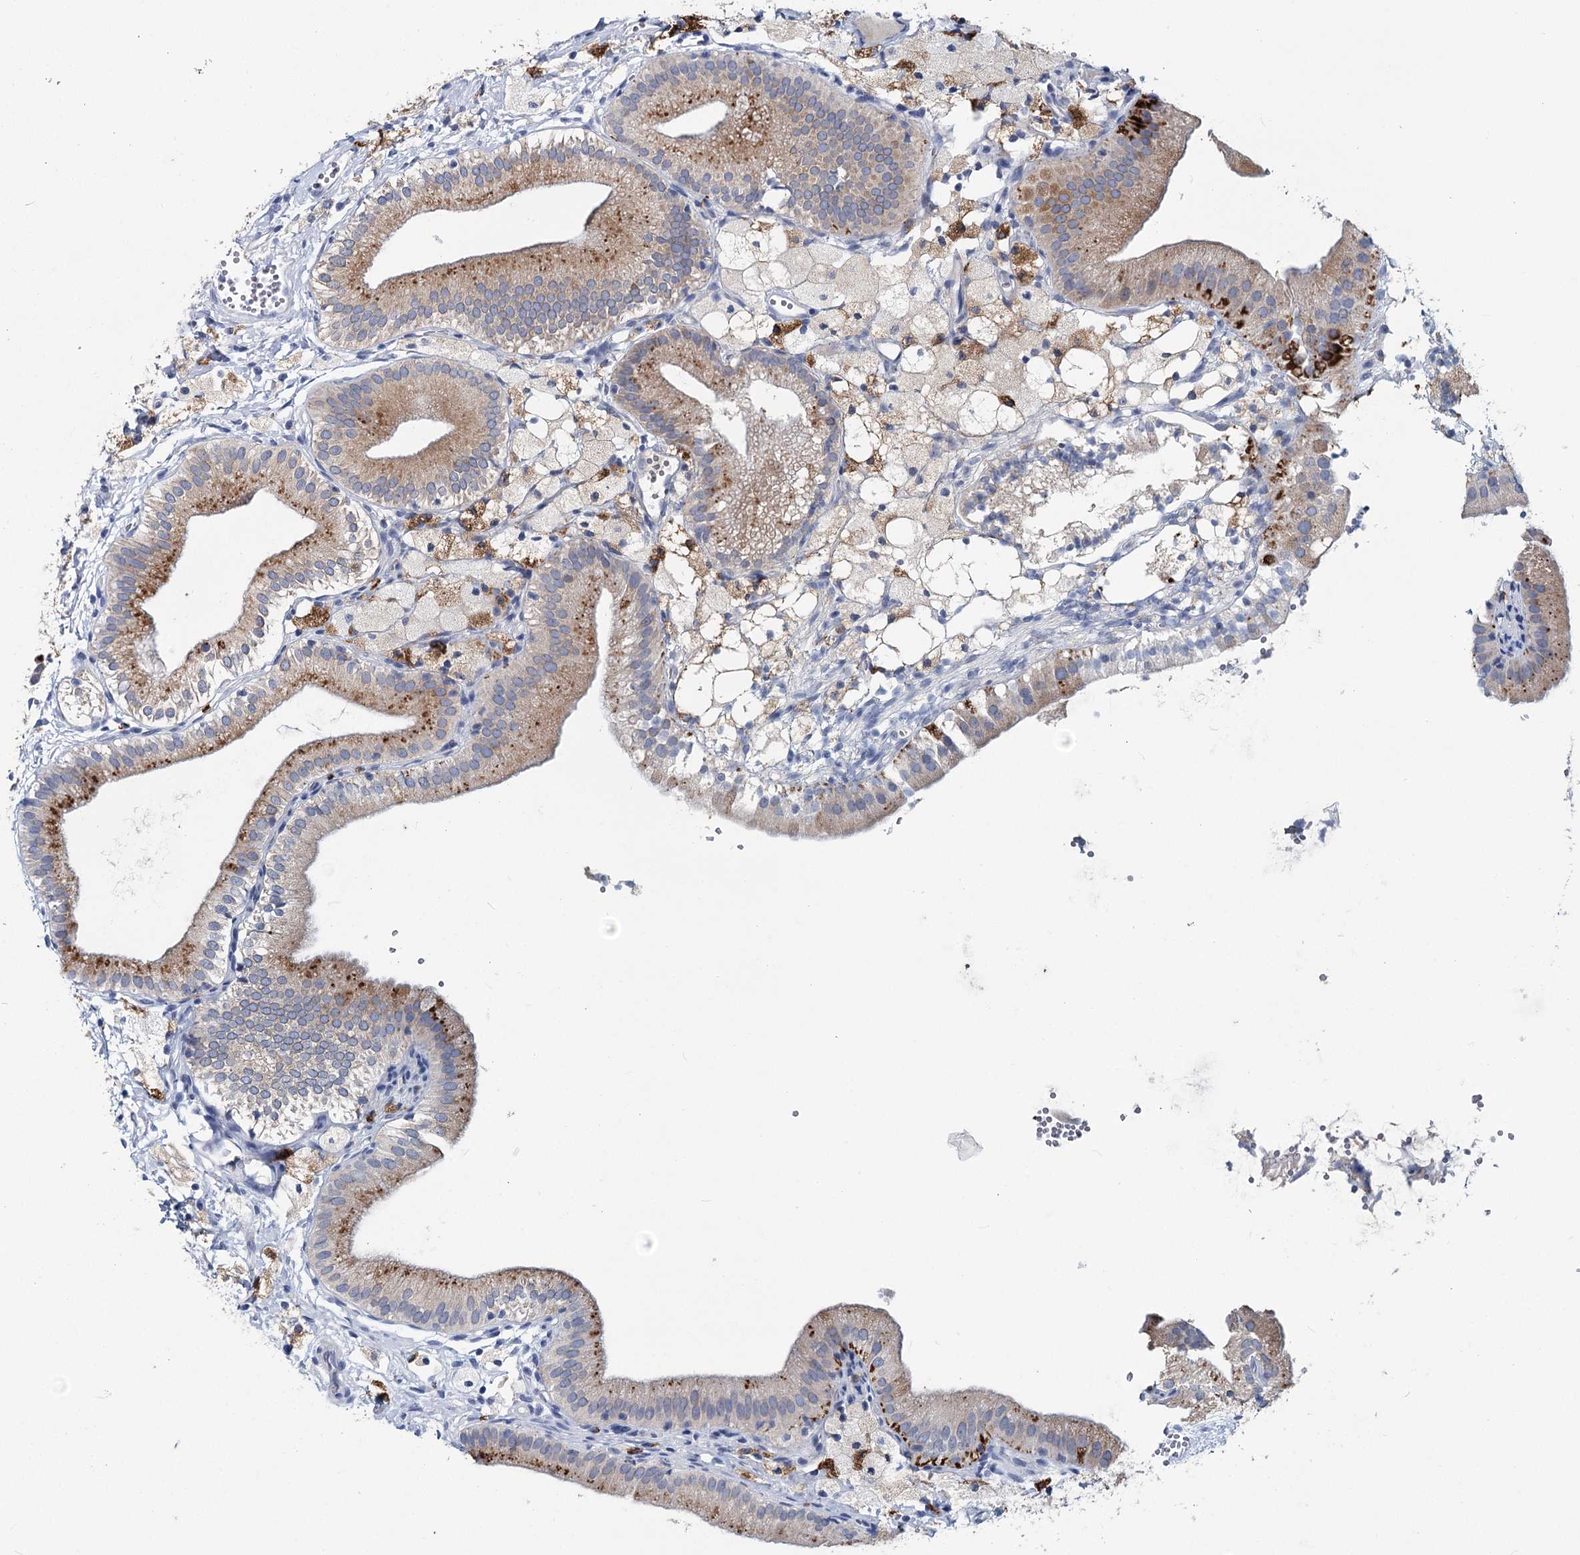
{"staining": {"intensity": "moderate", "quantity": ">75%", "location": "cytoplasmic/membranous"}, "tissue": "gallbladder", "cell_type": "Glandular cells", "image_type": "normal", "snomed": [{"axis": "morphology", "description": "Normal tissue, NOS"}, {"axis": "topography", "description": "Gallbladder"}], "caption": "About >75% of glandular cells in unremarkable gallbladder exhibit moderate cytoplasmic/membranous protein expression as visualized by brown immunohistochemical staining.", "gene": "METTL7B", "patient": {"sex": "male", "age": 55}}